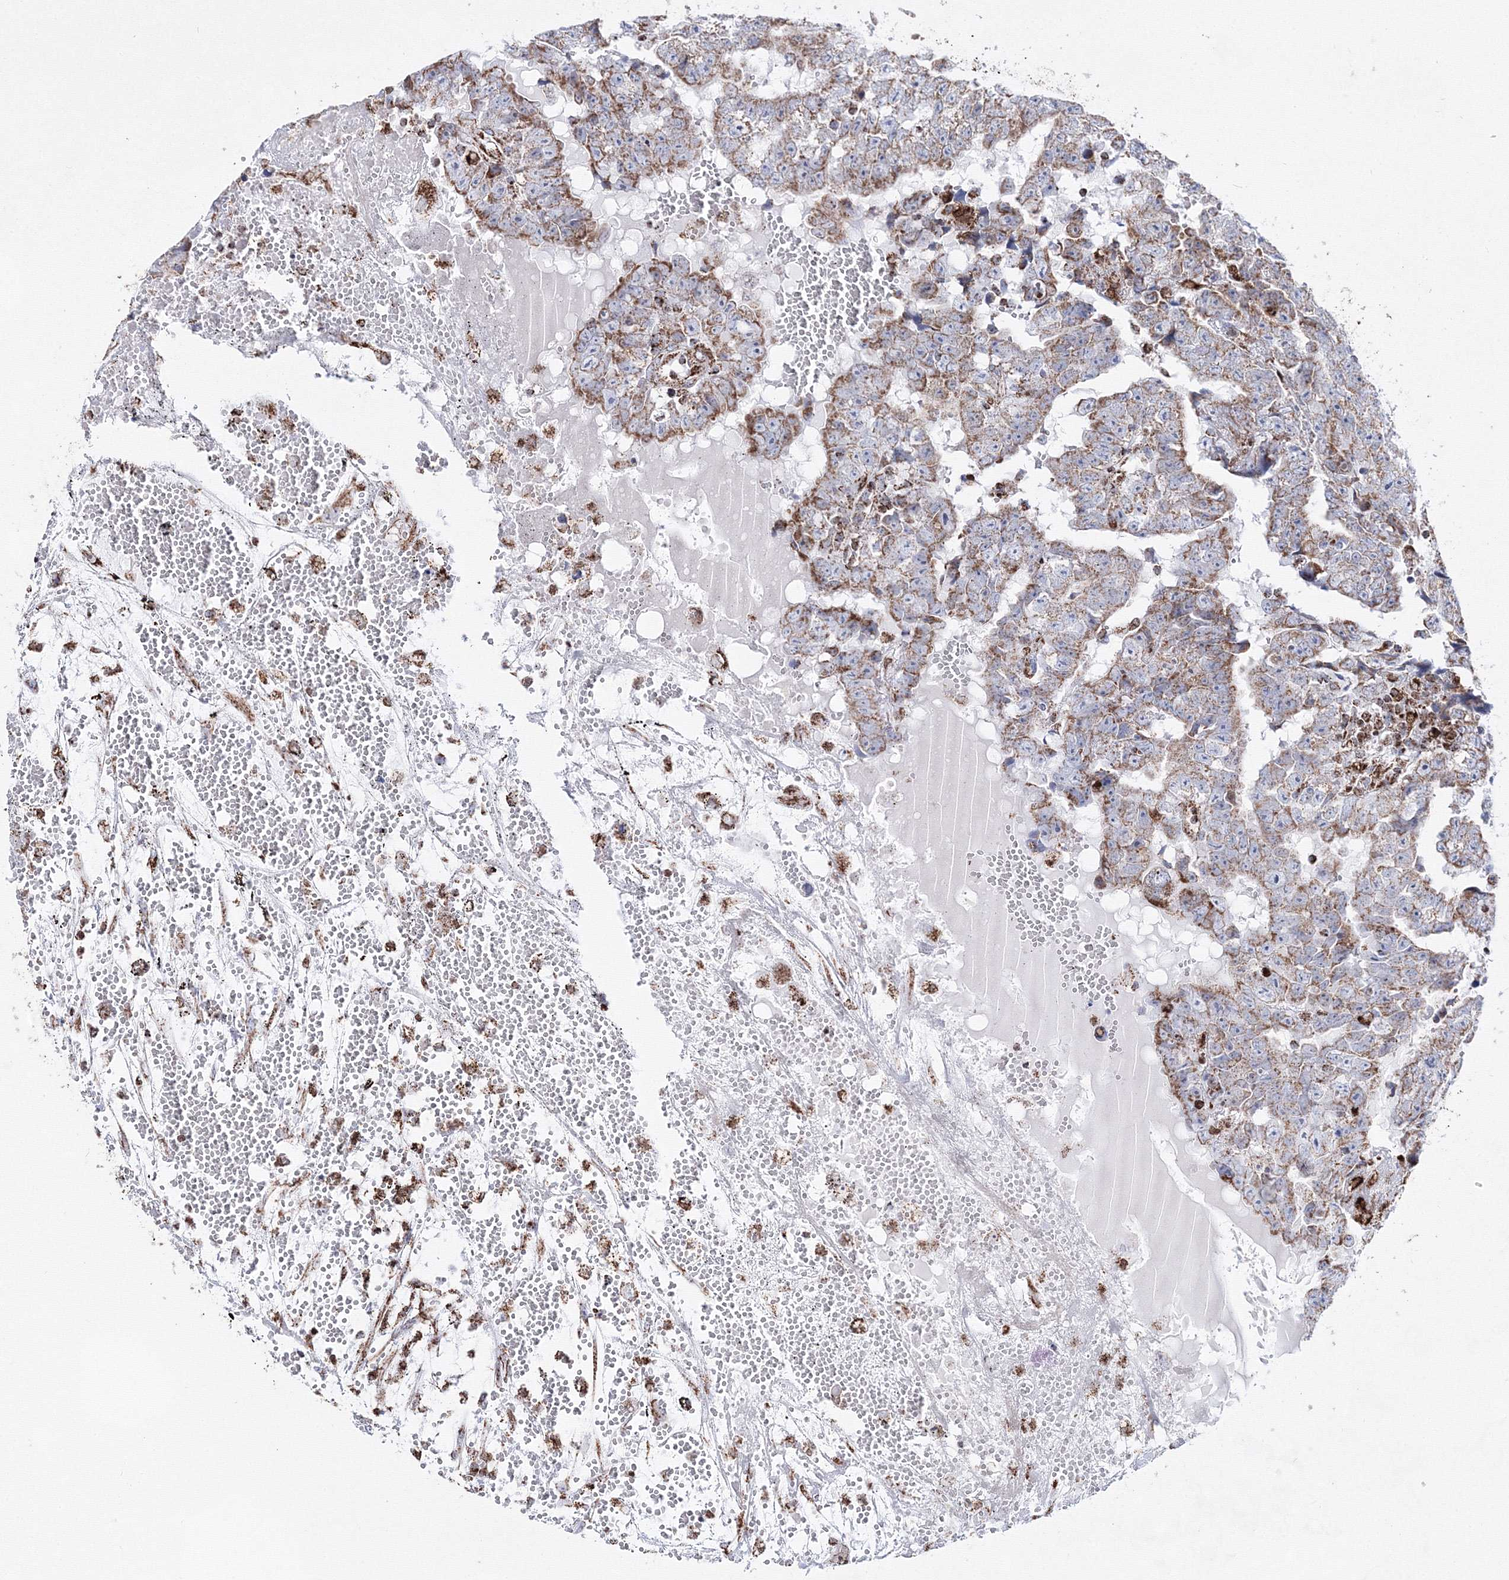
{"staining": {"intensity": "moderate", "quantity": "25%-75%", "location": "cytoplasmic/membranous"}, "tissue": "testis cancer", "cell_type": "Tumor cells", "image_type": "cancer", "snomed": [{"axis": "morphology", "description": "Carcinoma, Embryonal, NOS"}, {"axis": "topography", "description": "Testis"}], "caption": "IHC micrograph of neoplastic tissue: testis embryonal carcinoma stained using immunohistochemistry (IHC) exhibits medium levels of moderate protein expression localized specifically in the cytoplasmic/membranous of tumor cells, appearing as a cytoplasmic/membranous brown color.", "gene": "HADHB", "patient": {"sex": "male", "age": 25}}